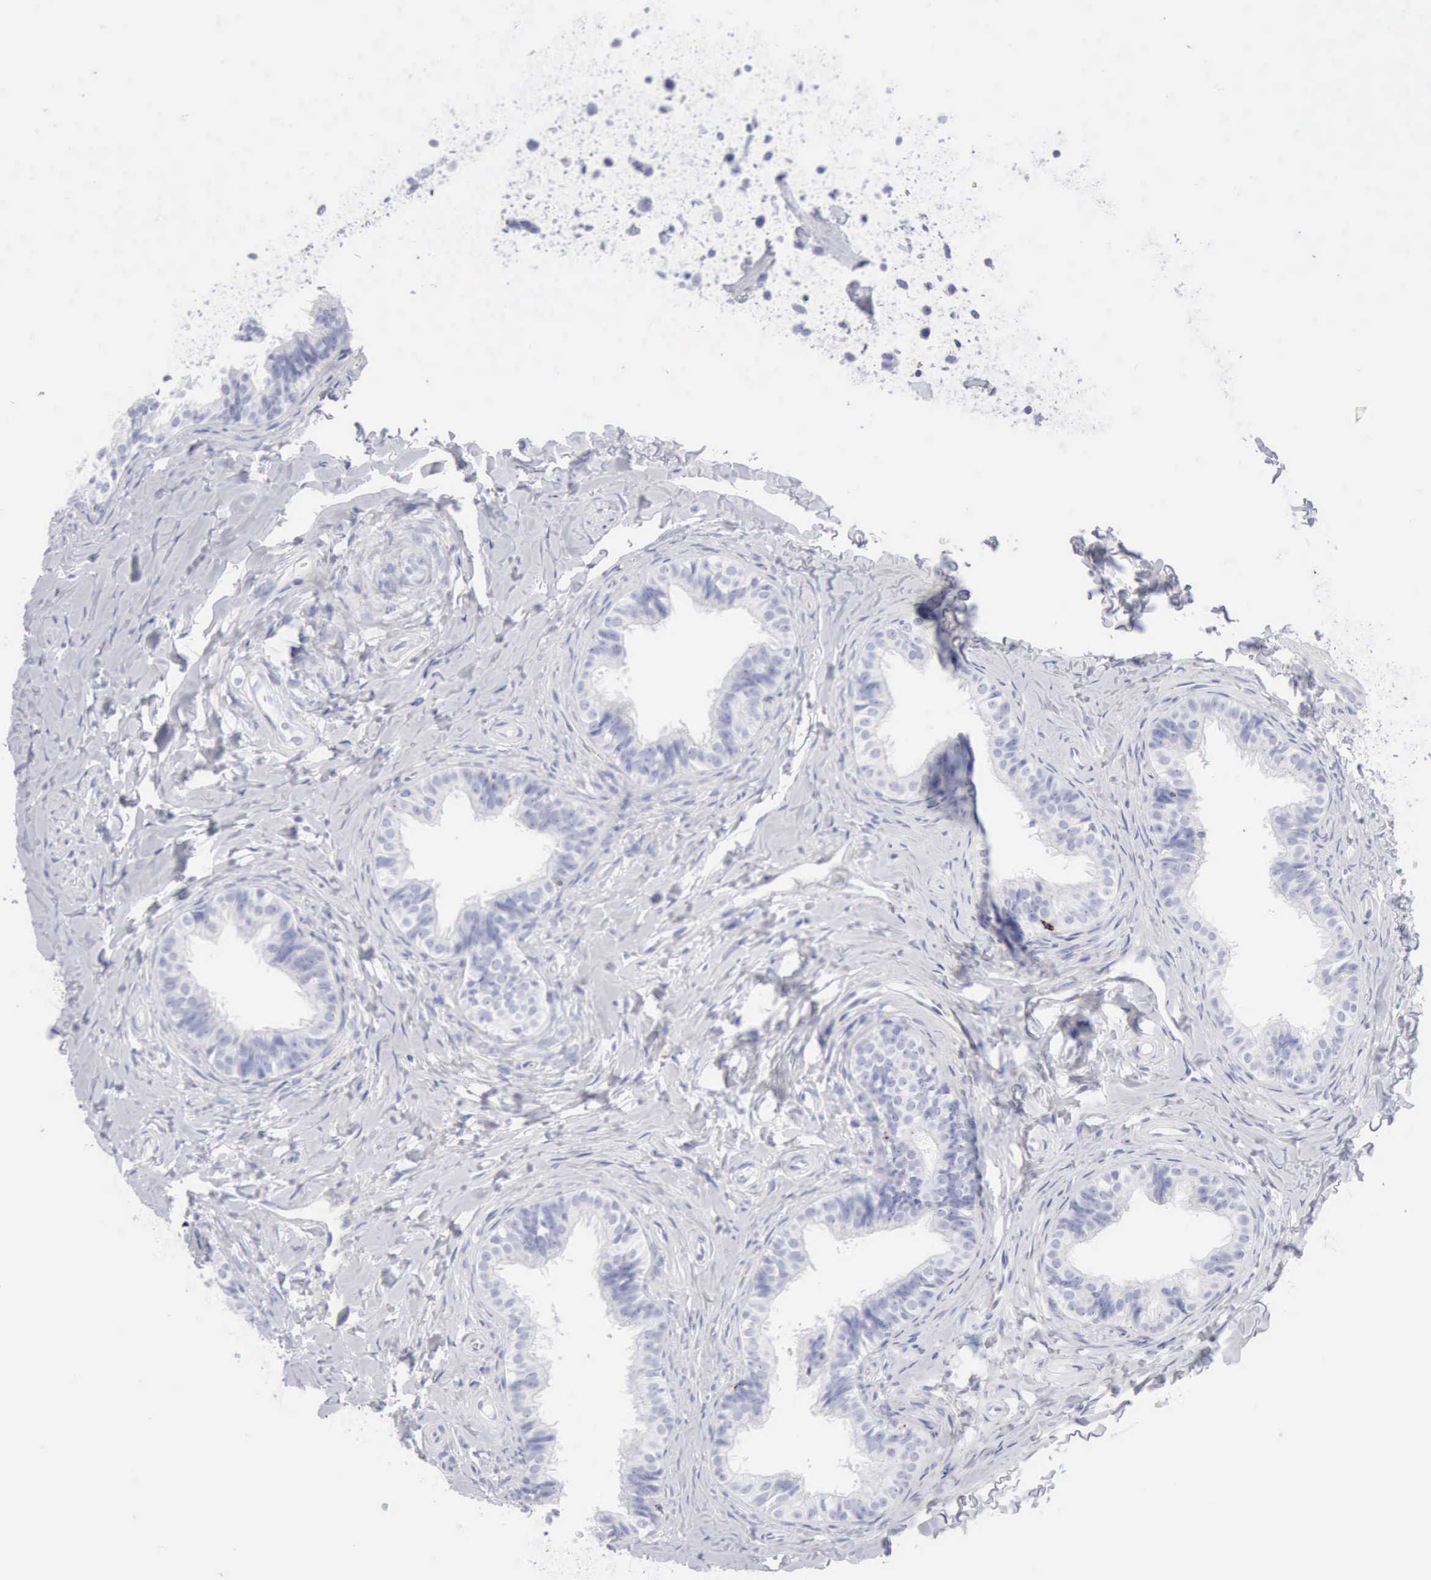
{"staining": {"intensity": "negative", "quantity": "none", "location": "none"}, "tissue": "epididymis", "cell_type": "Glandular cells", "image_type": "normal", "snomed": [{"axis": "morphology", "description": "Normal tissue, NOS"}, {"axis": "topography", "description": "Epididymis"}], "caption": "A micrograph of human epididymis is negative for staining in glandular cells. (Stains: DAB (3,3'-diaminobenzidine) immunohistochemistry (IHC) with hematoxylin counter stain, Microscopy: brightfield microscopy at high magnification).", "gene": "GZMB", "patient": {"sex": "male", "age": 26}}